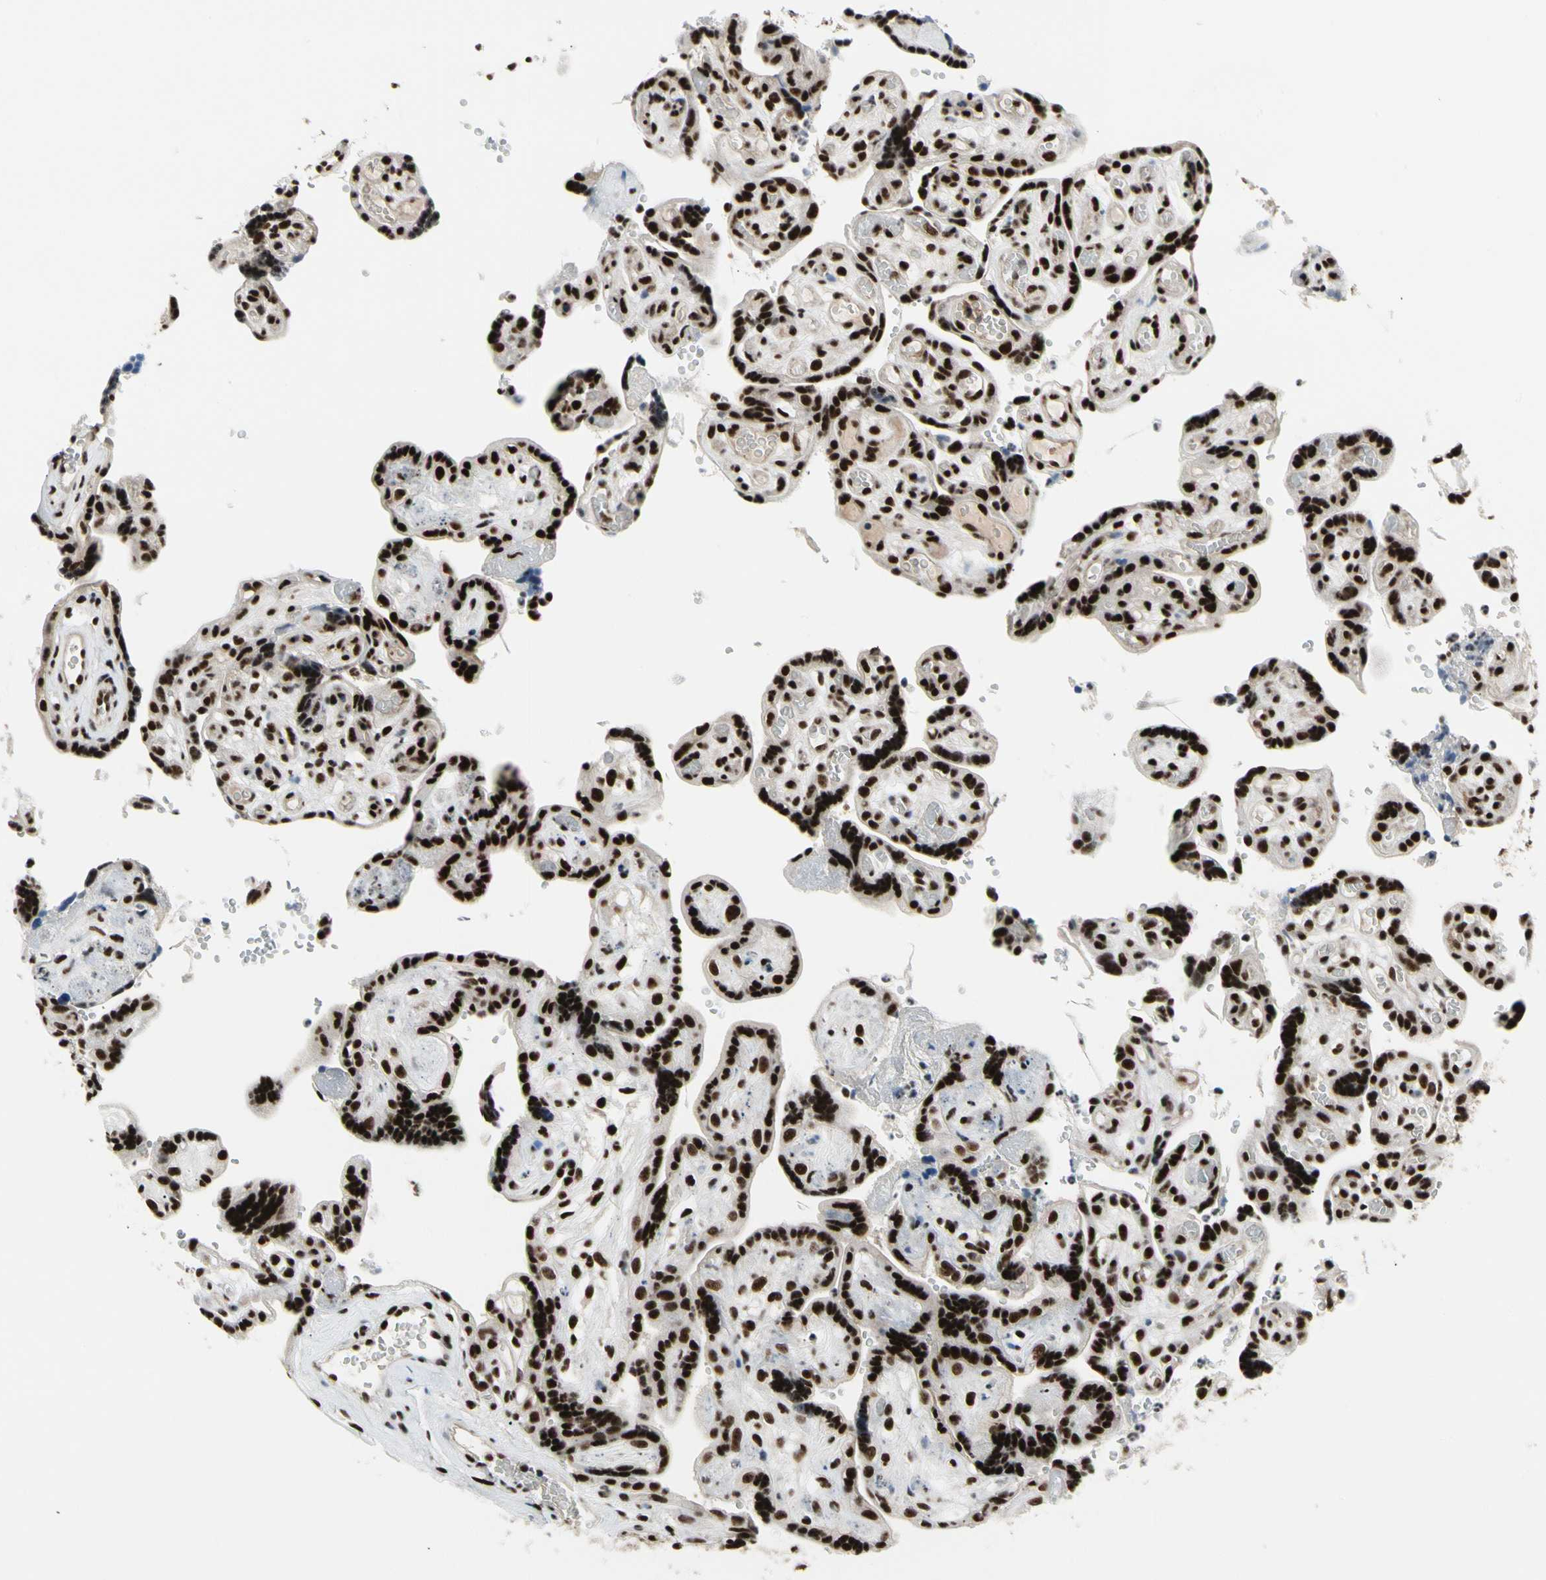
{"staining": {"intensity": "strong", "quantity": ">75%", "location": "nuclear"}, "tissue": "placenta", "cell_type": "Decidual cells", "image_type": "normal", "snomed": [{"axis": "morphology", "description": "Normal tissue, NOS"}, {"axis": "topography", "description": "Placenta"}], "caption": "Immunohistochemical staining of unremarkable placenta reveals >75% levels of strong nuclear protein positivity in approximately >75% of decidual cells.", "gene": "SRSF11", "patient": {"sex": "female", "age": 30}}